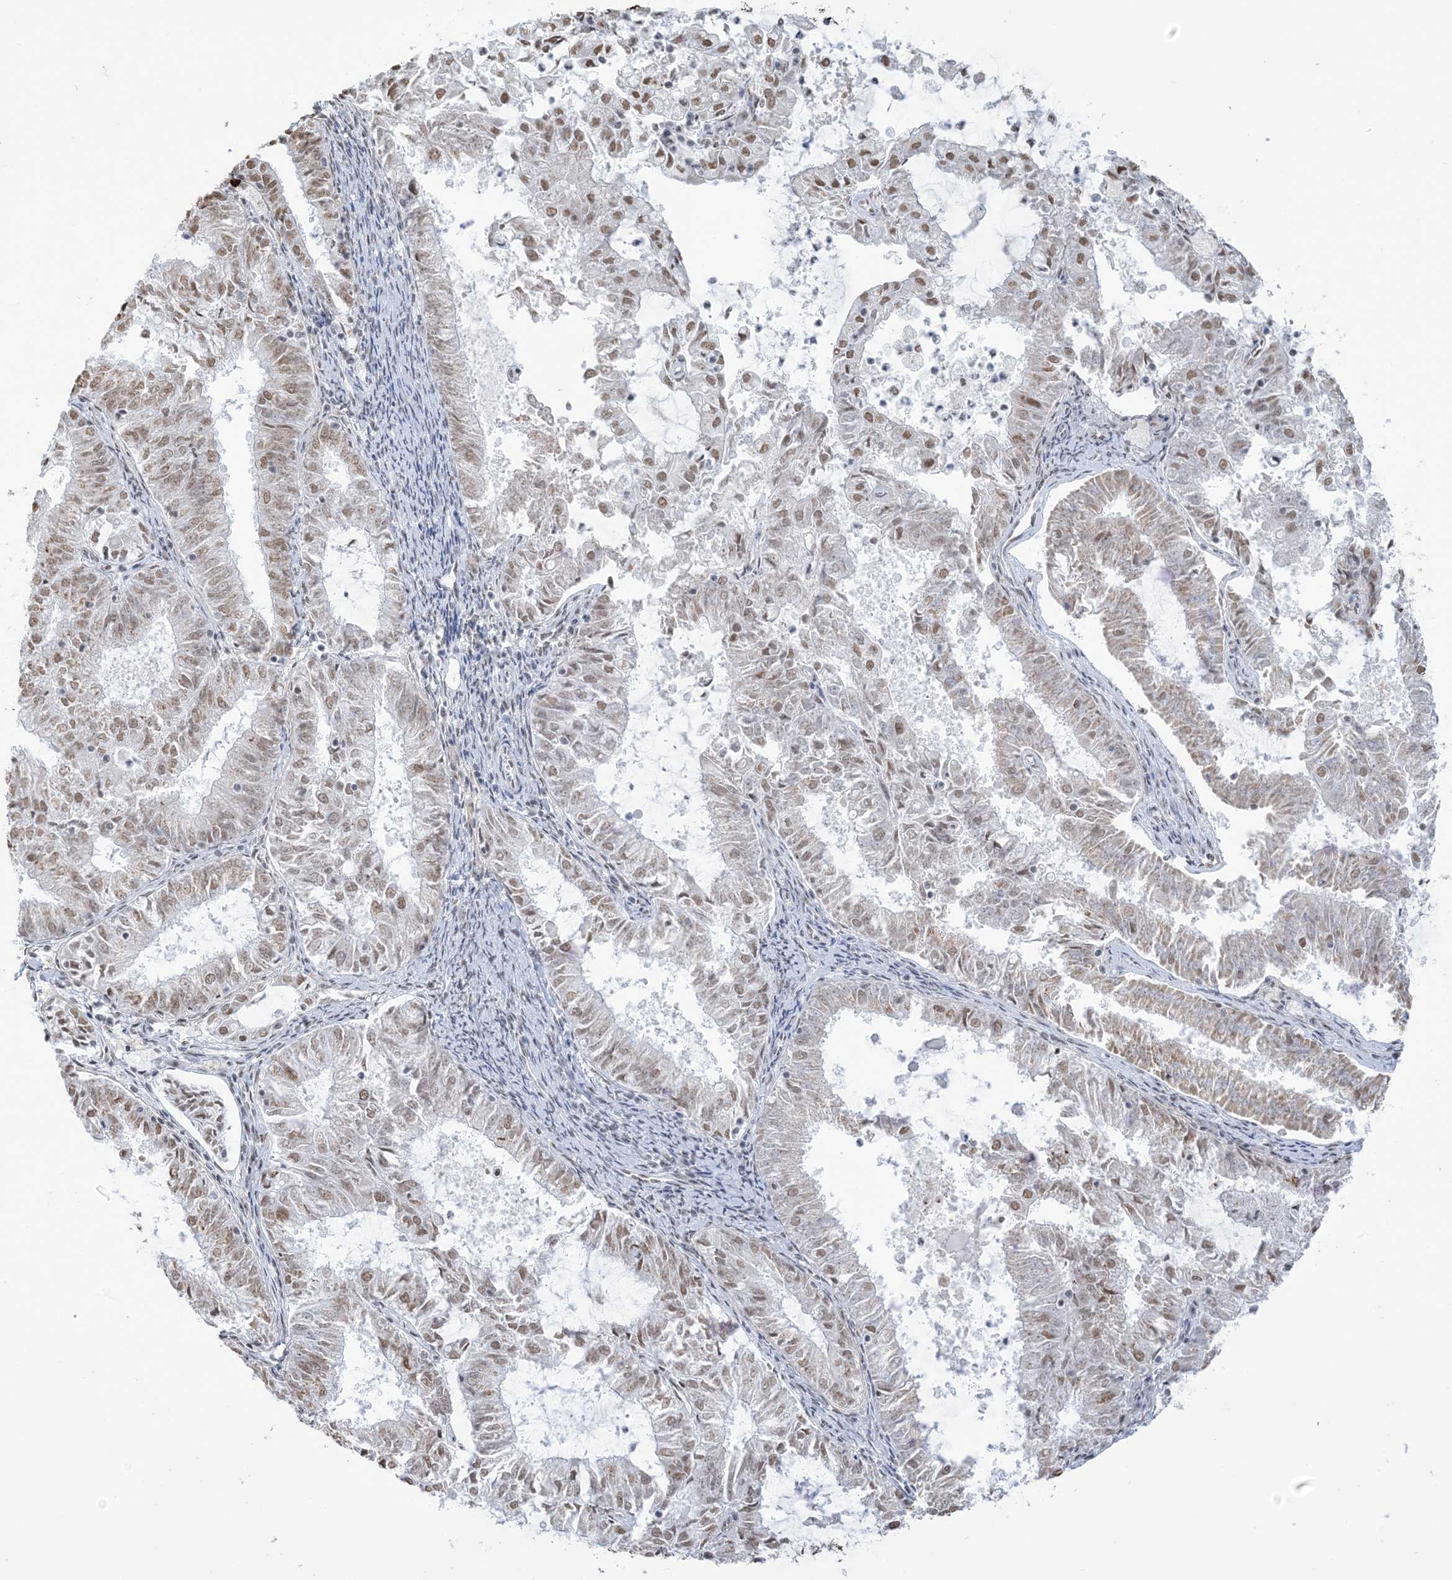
{"staining": {"intensity": "weak", "quantity": ">75%", "location": "nuclear"}, "tissue": "endometrial cancer", "cell_type": "Tumor cells", "image_type": "cancer", "snomed": [{"axis": "morphology", "description": "Adenocarcinoma, NOS"}, {"axis": "topography", "description": "Endometrium"}], "caption": "Endometrial cancer (adenocarcinoma) stained for a protein displays weak nuclear positivity in tumor cells. Using DAB (3,3'-diaminobenzidine) (brown) and hematoxylin (blue) stains, captured at high magnification using brightfield microscopy.", "gene": "GPR107", "patient": {"sex": "female", "age": 57}}